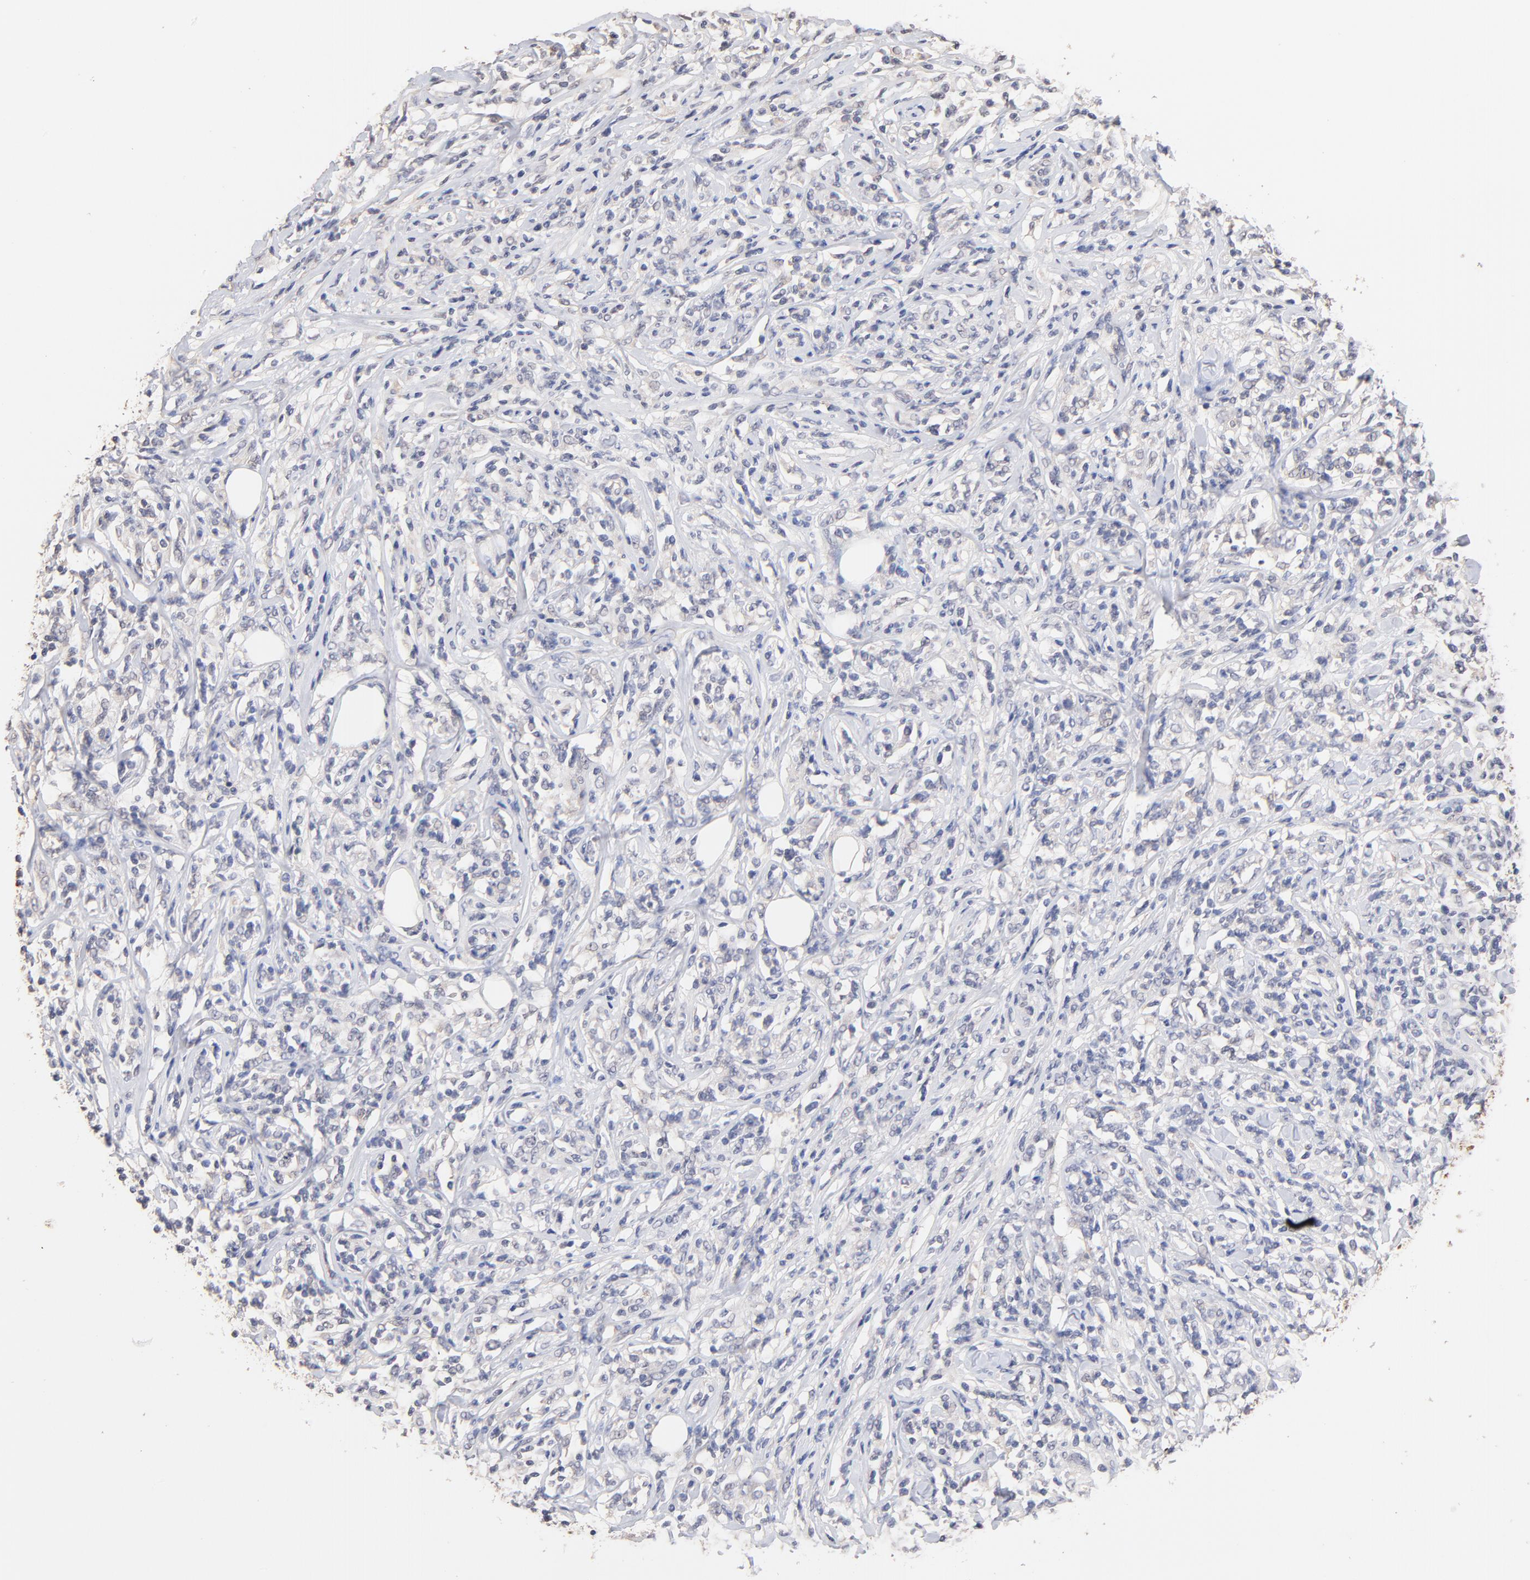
{"staining": {"intensity": "negative", "quantity": "none", "location": "none"}, "tissue": "lymphoma", "cell_type": "Tumor cells", "image_type": "cancer", "snomed": [{"axis": "morphology", "description": "Malignant lymphoma, non-Hodgkin's type, High grade"}, {"axis": "topography", "description": "Lymph node"}], "caption": "Tumor cells show no significant protein positivity in lymphoma.", "gene": "RIBC2", "patient": {"sex": "female", "age": 84}}